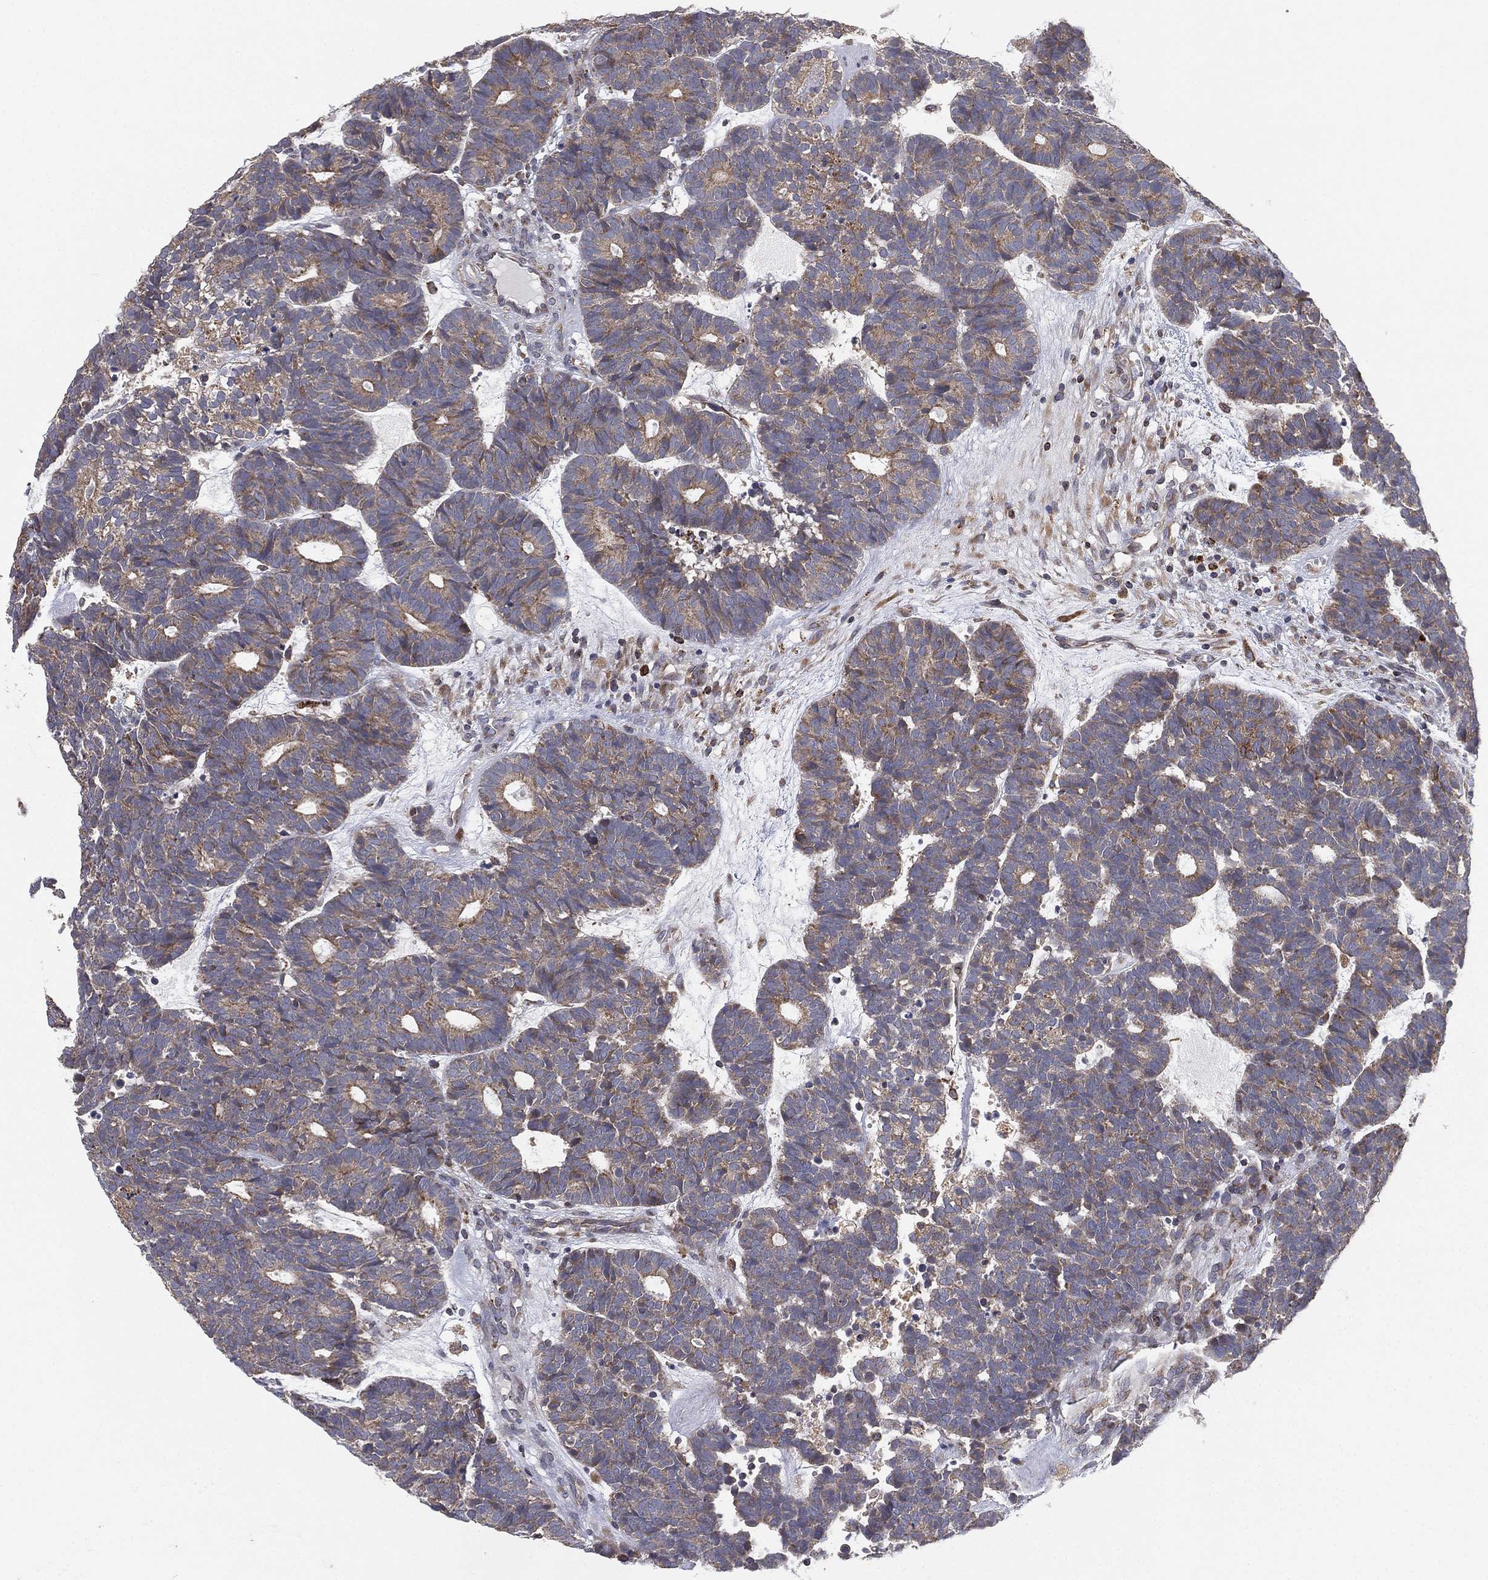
{"staining": {"intensity": "weak", "quantity": "25%-75%", "location": "cytoplasmic/membranous"}, "tissue": "head and neck cancer", "cell_type": "Tumor cells", "image_type": "cancer", "snomed": [{"axis": "morphology", "description": "Adenocarcinoma, NOS"}, {"axis": "topography", "description": "Head-Neck"}], "caption": "Immunohistochemistry (DAB) staining of human head and neck adenocarcinoma displays weak cytoplasmic/membranous protein staining in approximately 25%-75% of tumor cells.", "gene": "CYB5B", "patient": {"sex": "female", "age": 81}}